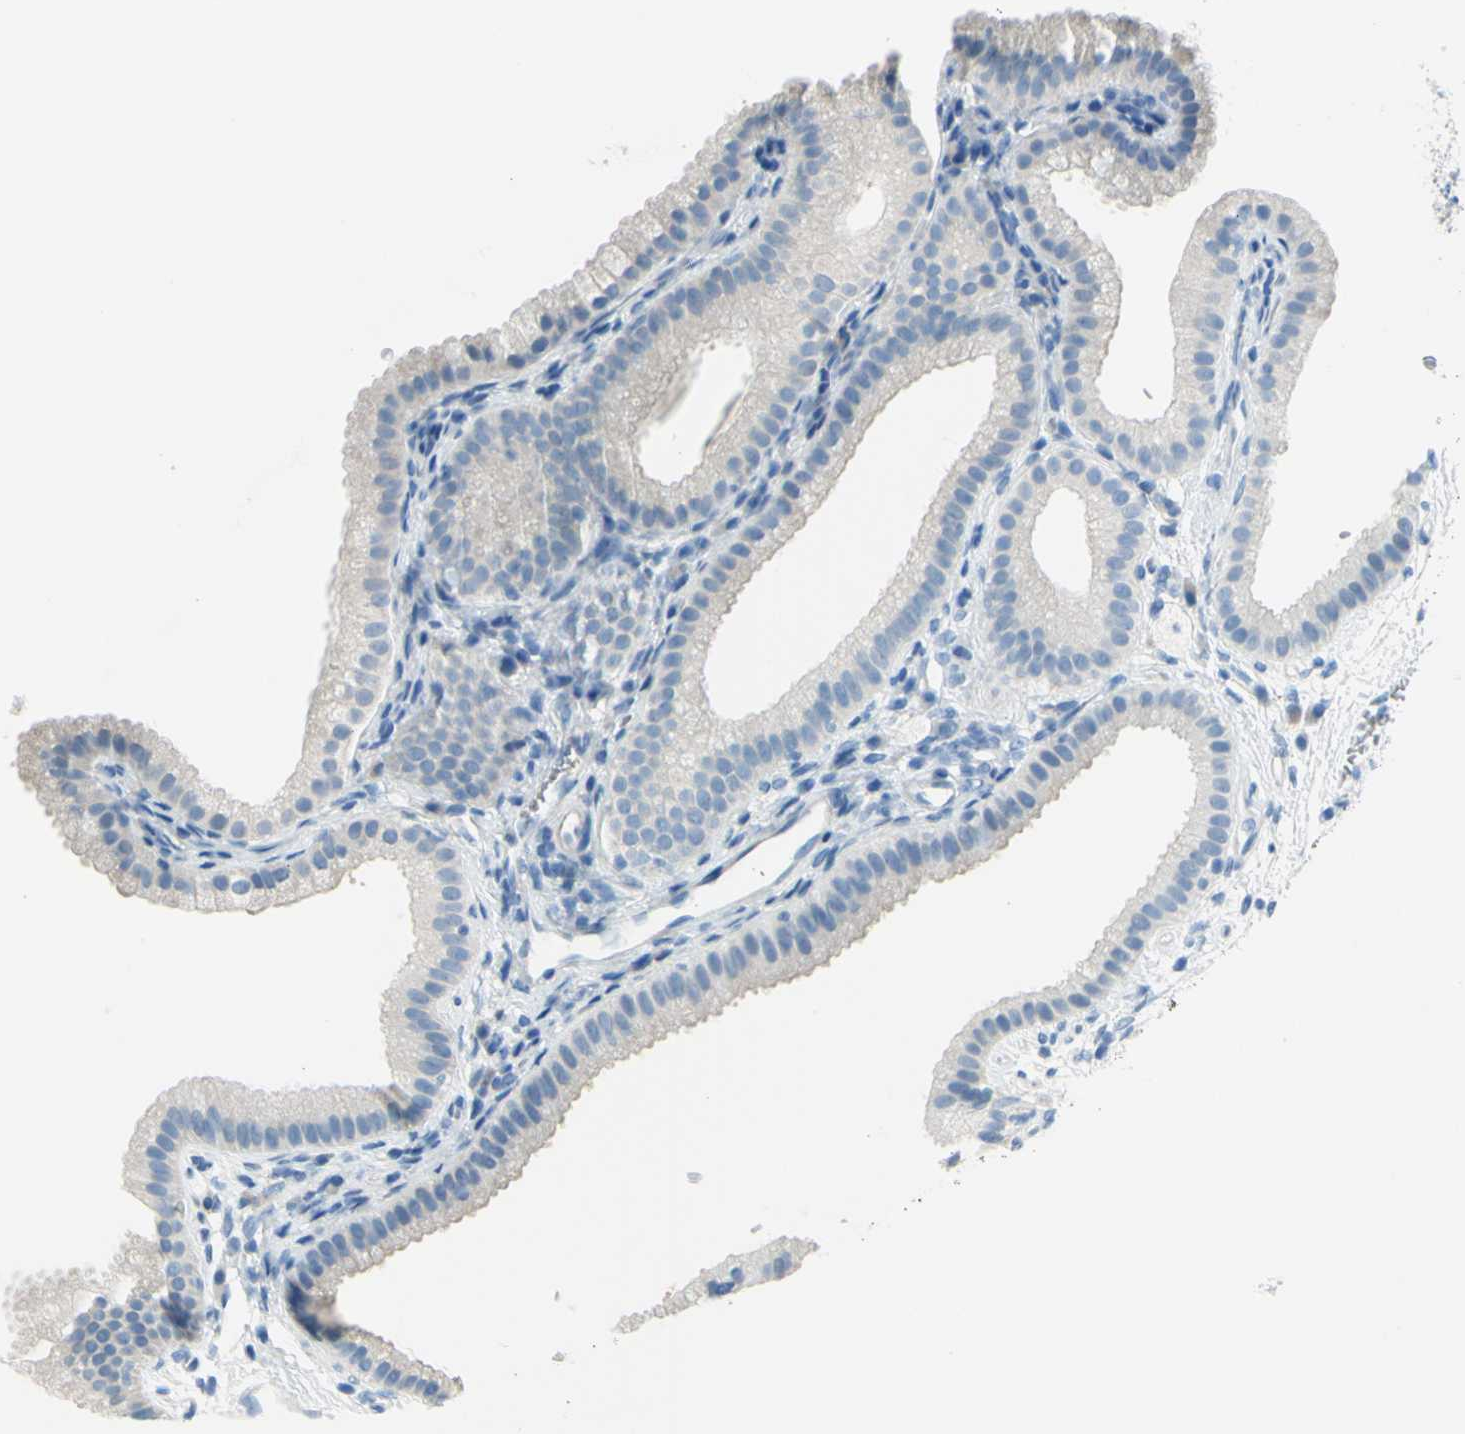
{"staining": {"intensity": "negative", "quantity": "none", "location": "none"}, "tissue": "gallbladder", "cell_type": "Glandular cells", "image_type": "normal", "snomed": [{"axis": "morphology", "description": "Normal tissue, NOS"}, {"axis": "topography", "description": "Gallbladder"}], "caption": "Glandular cells are negative for protein expression in unremarkable human gallbladder. (DAB (3,3'-diaminobenzidine) immunohistochemistry (IHC), high magnification).", "gene": "DCT", "patient": {"sex": "female", "age": 64}}